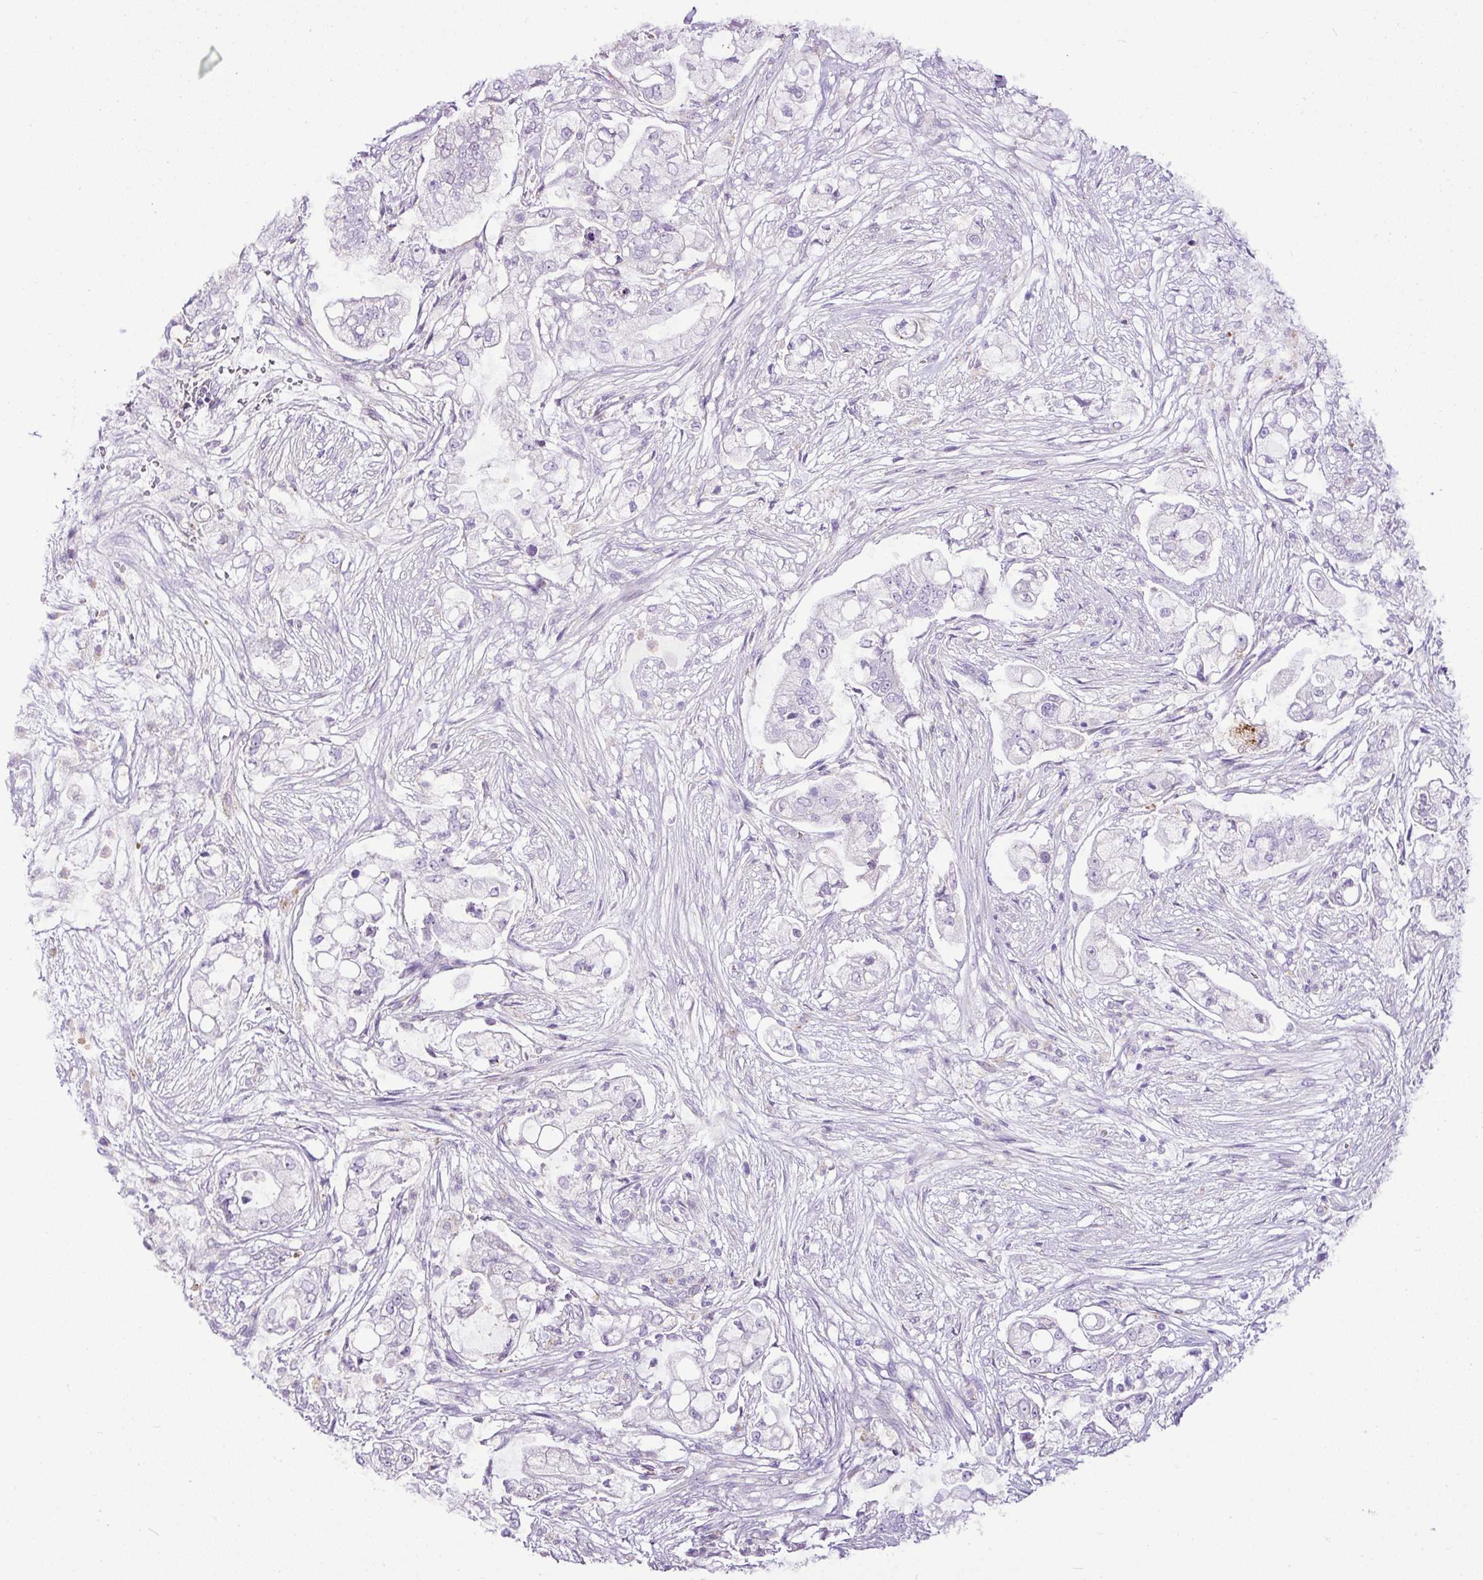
{"staining": {"intensity": "negative", "quantity": "none", "location": "none"}, "tissue": "pancreatic cancer", "cell_type": "Tumor cells", "image_type": "cancer", "snomed": [{"axis": "morphology", "description": "Adenocarcinoma, NOS"}, {"axis": "topography", "description": "Pancreas"}], "caption": "Histopathology image shows no protein expression in tumor cells of pancreatic adenocarcinoma tissue. (DAB immunohistochemistry (IHC) with hematoxylin counter stain).", "gene": "ESR1", "patient": {"sex": "female", "age": 69}}